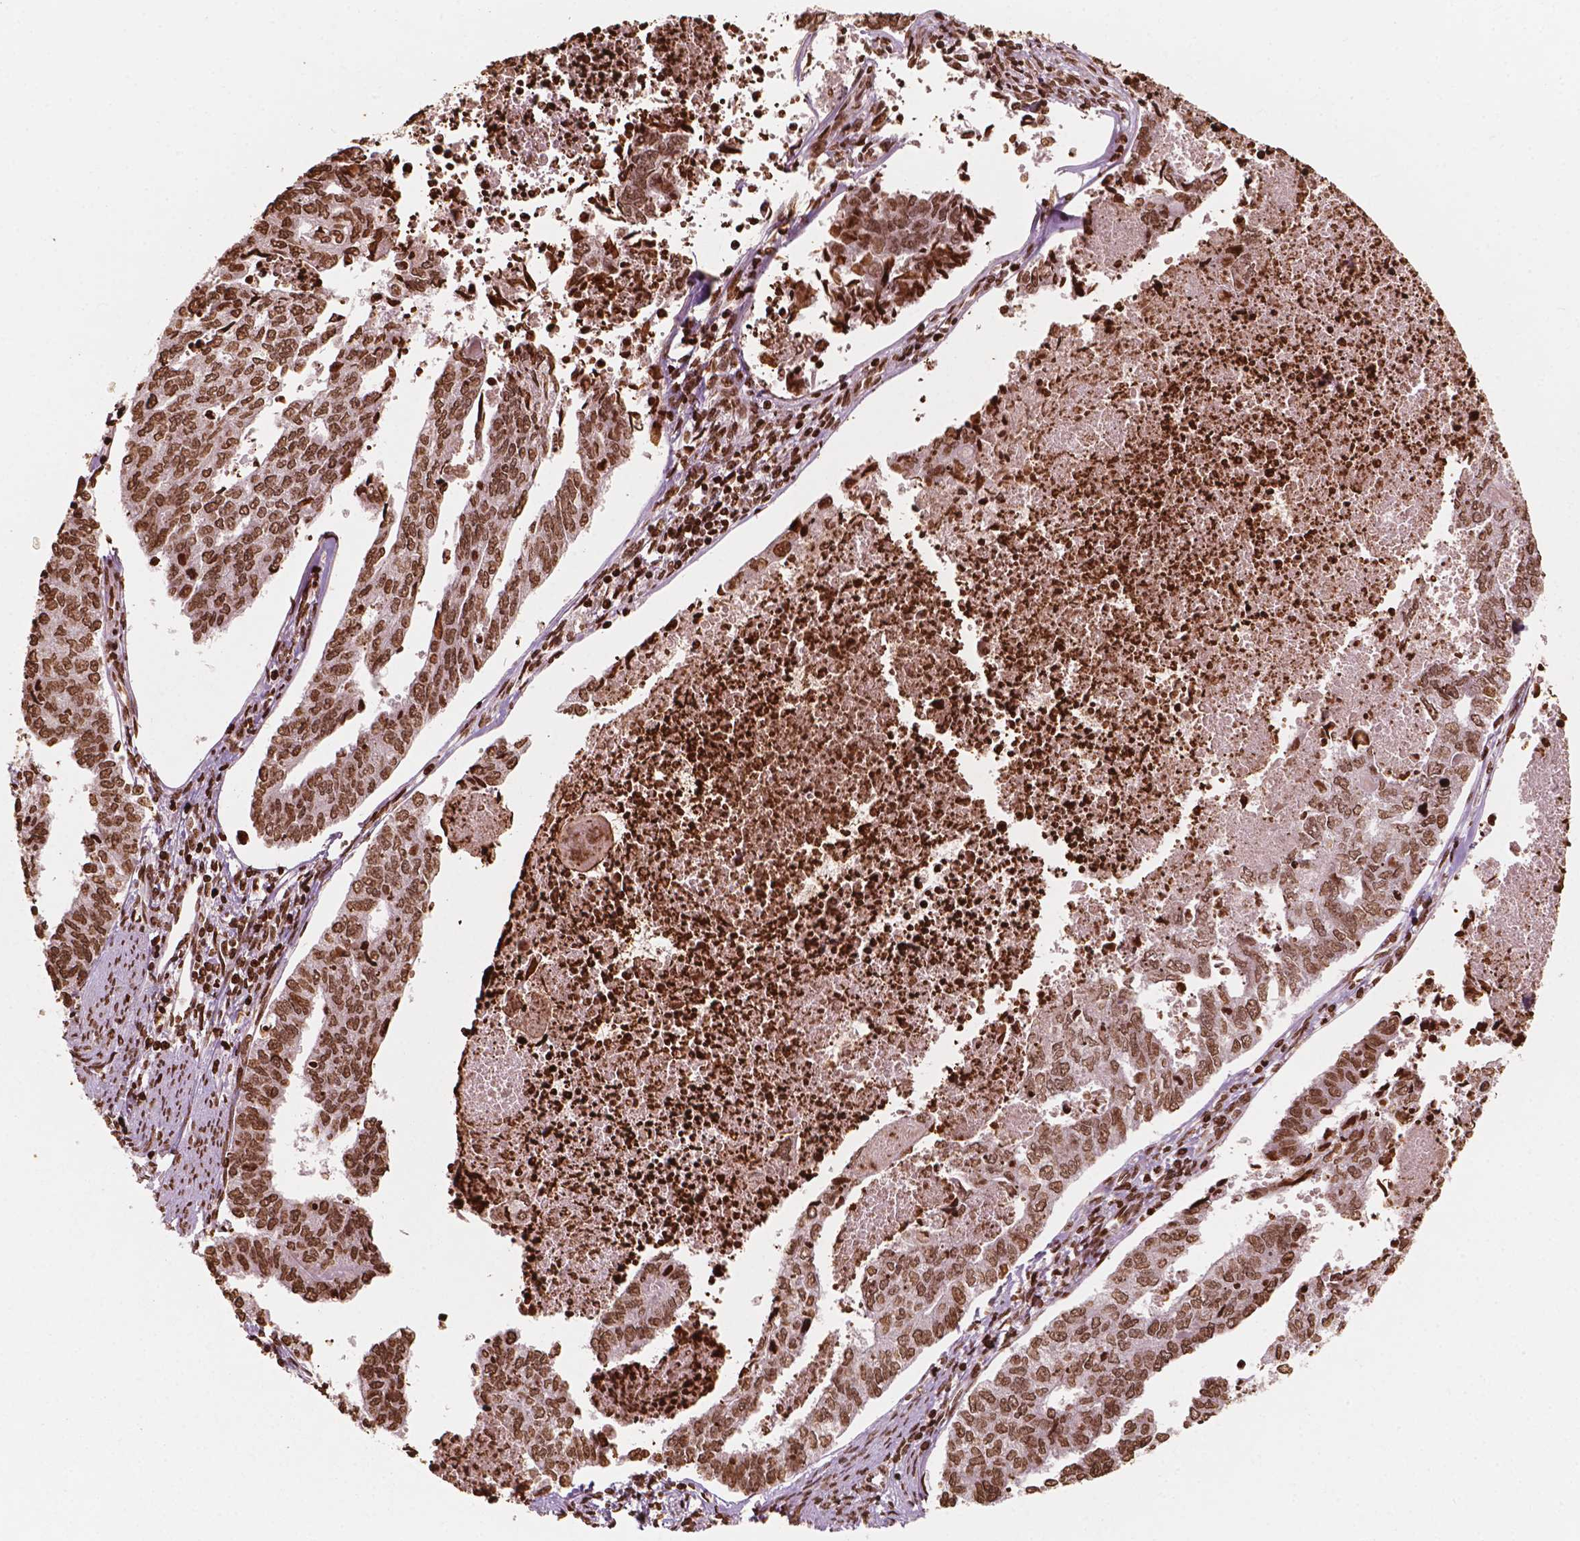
{"staining": {"intensity": "strong", "quantity": ">75%", "location": "nuclear"}, "tissue": "endometrial cancer", "cell_type": "Tumor cells", "image_type": "cancer", "snomed": [{"axis": "morphology", "description": "Adenocarcinoma, NOS"}, {"axis": "topography", "description": "Endometrium"}], "caption": "Endometrial adenocarcinoma stained with a brown dye demonstrates strong nuclear positive expression in approximately >75% of tumor cells.", "gene": "H3C7", "patient": {"sex": "female", "age": 73}}